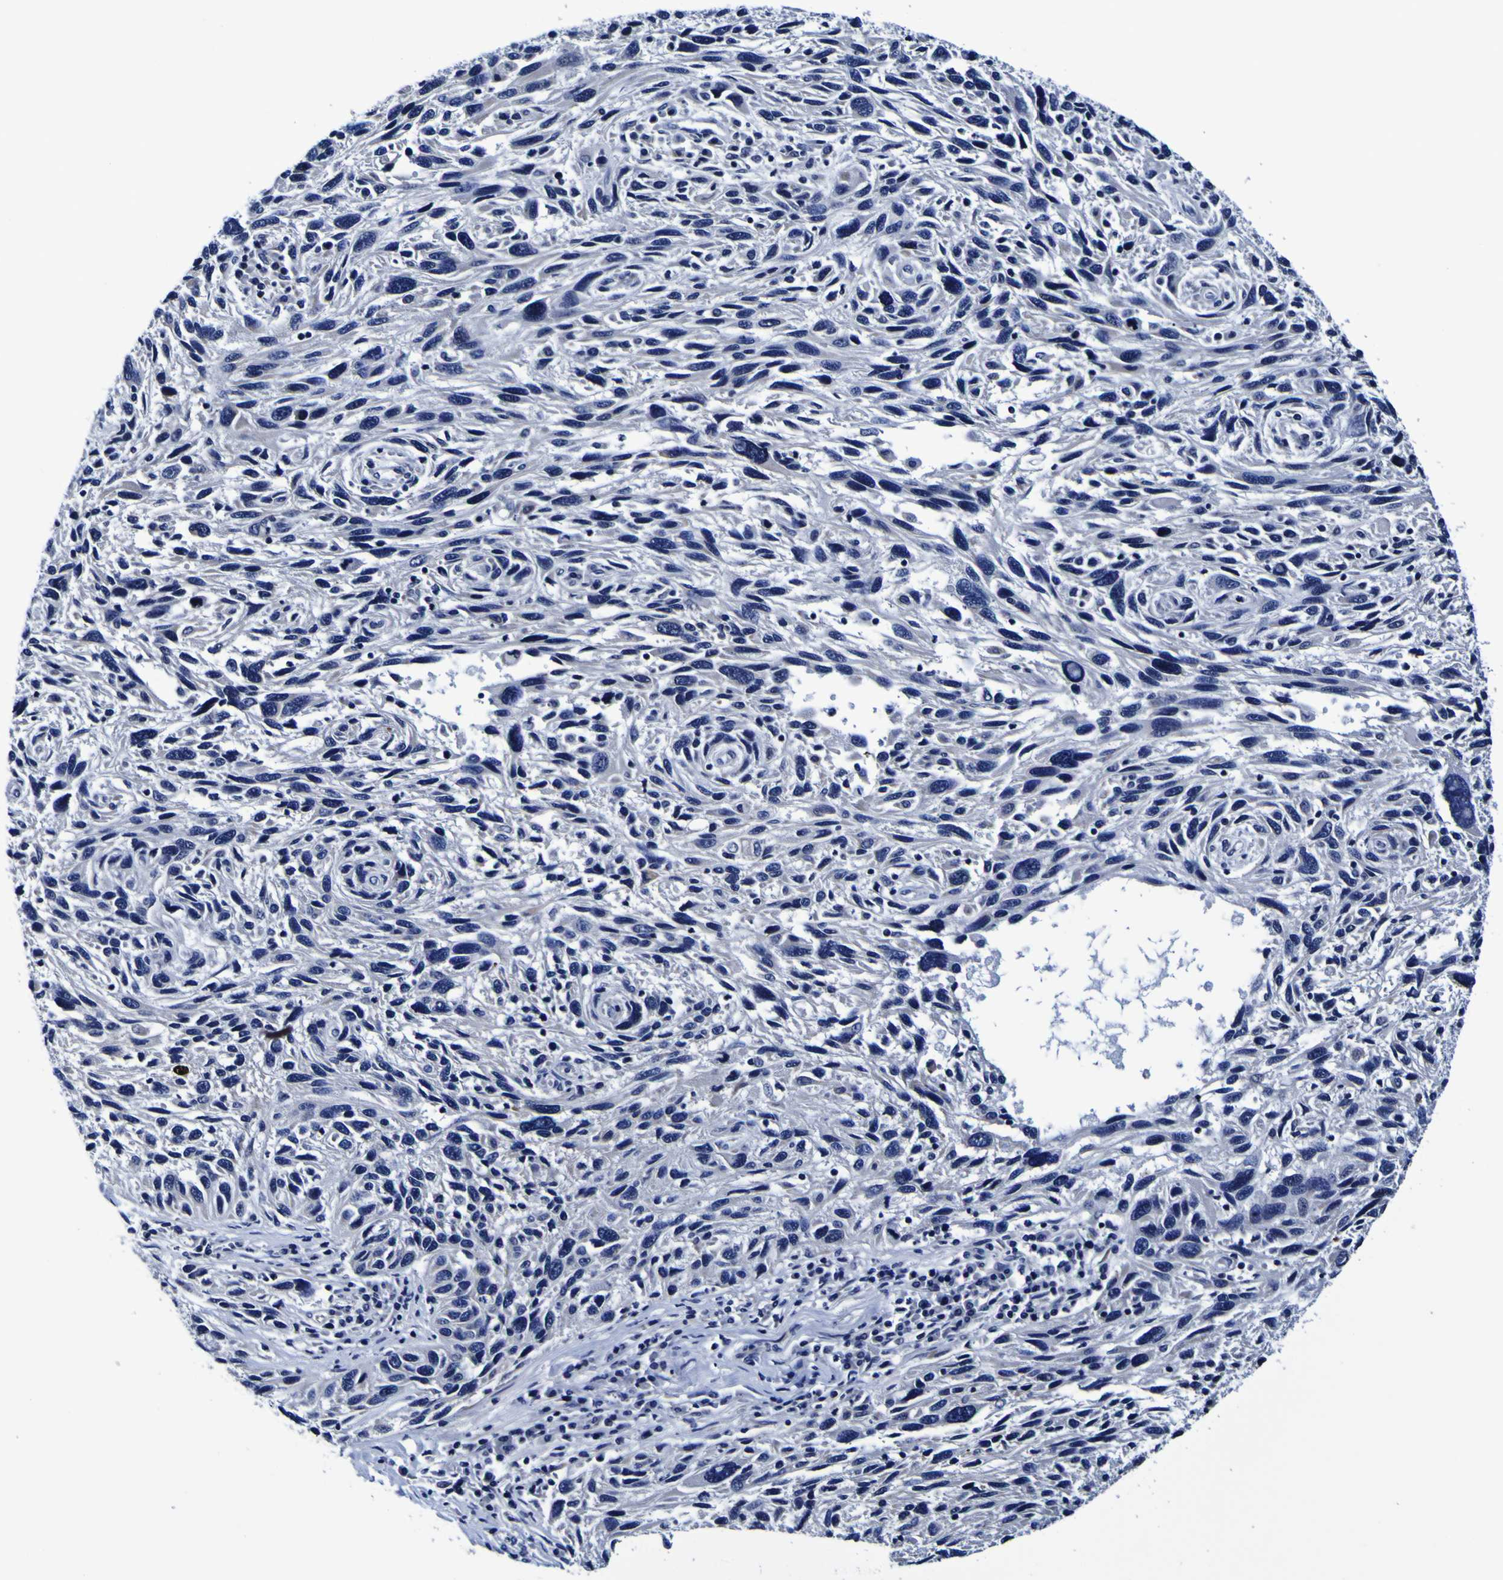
{"staining": {"intensity": "negative", "quantity": "none", "location": "none"}, "tissue": "melanoma", "cell_type": "Tumor cells", "image_type": "cancer", "snomed": [{"axis": "morphology", "description": "Malignant melanoma, NOS"}, {"axis": "topography", "description": "Skin"}], "caption": "An immunohistochemistry photomicrograph of melanoma is shown. There is no staining in tumor cells of melanoma.", "gene": "PDLIM4", "patient": {"sex": "male", "age": 53}}